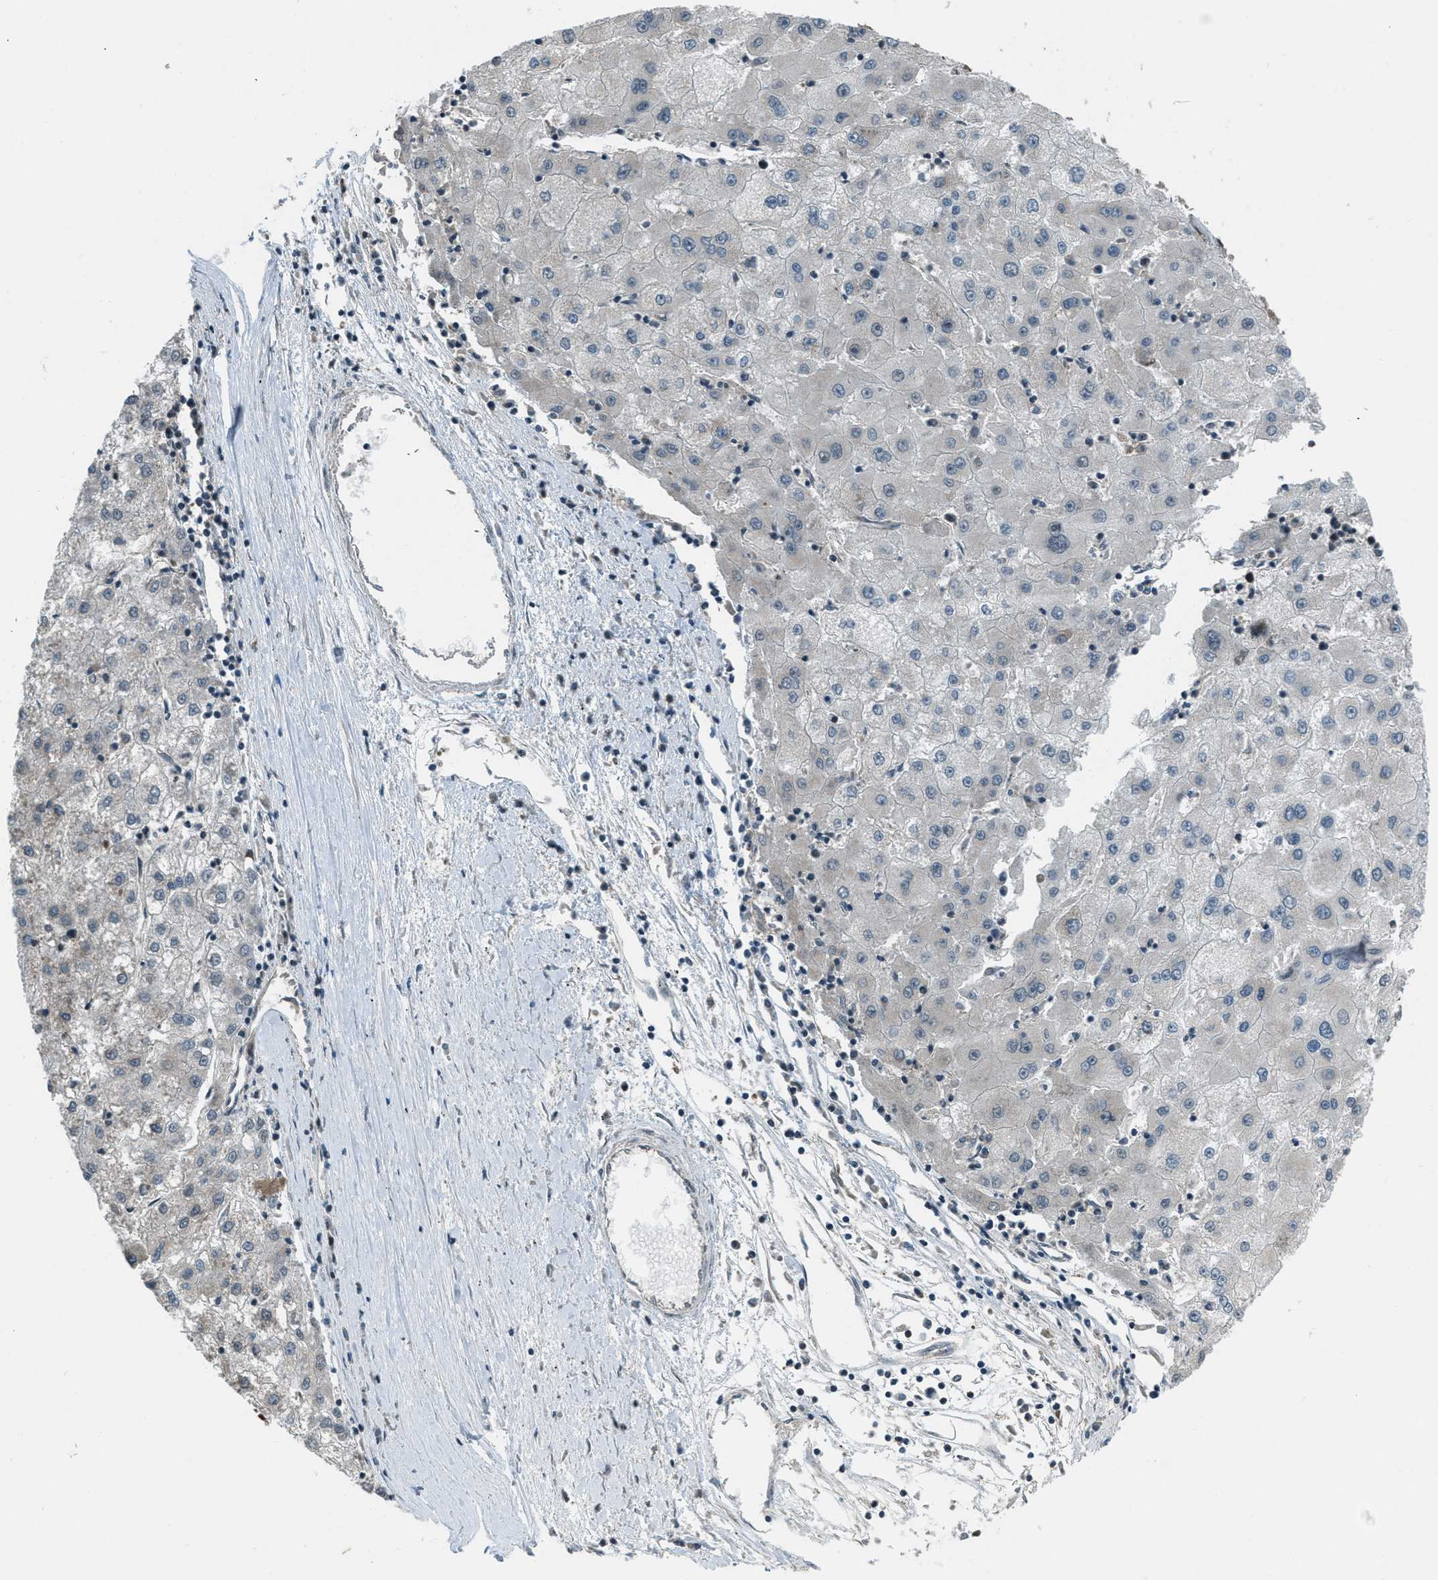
{"staining": {"intensity": "negative", "quantity": "none", "location": "none"}, "tissue": "liver cancer", "cell_type": "Tumor cells", "image_type": "cancer", "snomed": [{"axis": "morphology", "description": "Carcinoma, Hepatocellular, NOS"}, {"axis": "topography", "description": "Liver"}], "caption": "This is a image of immunohistochemistry (IHC) staining of liver hepatocellular carcinoma, which shows no expression in tumor cells.", "gene": "ASAP2", "patient": {"sex": "male", "age": 72}}